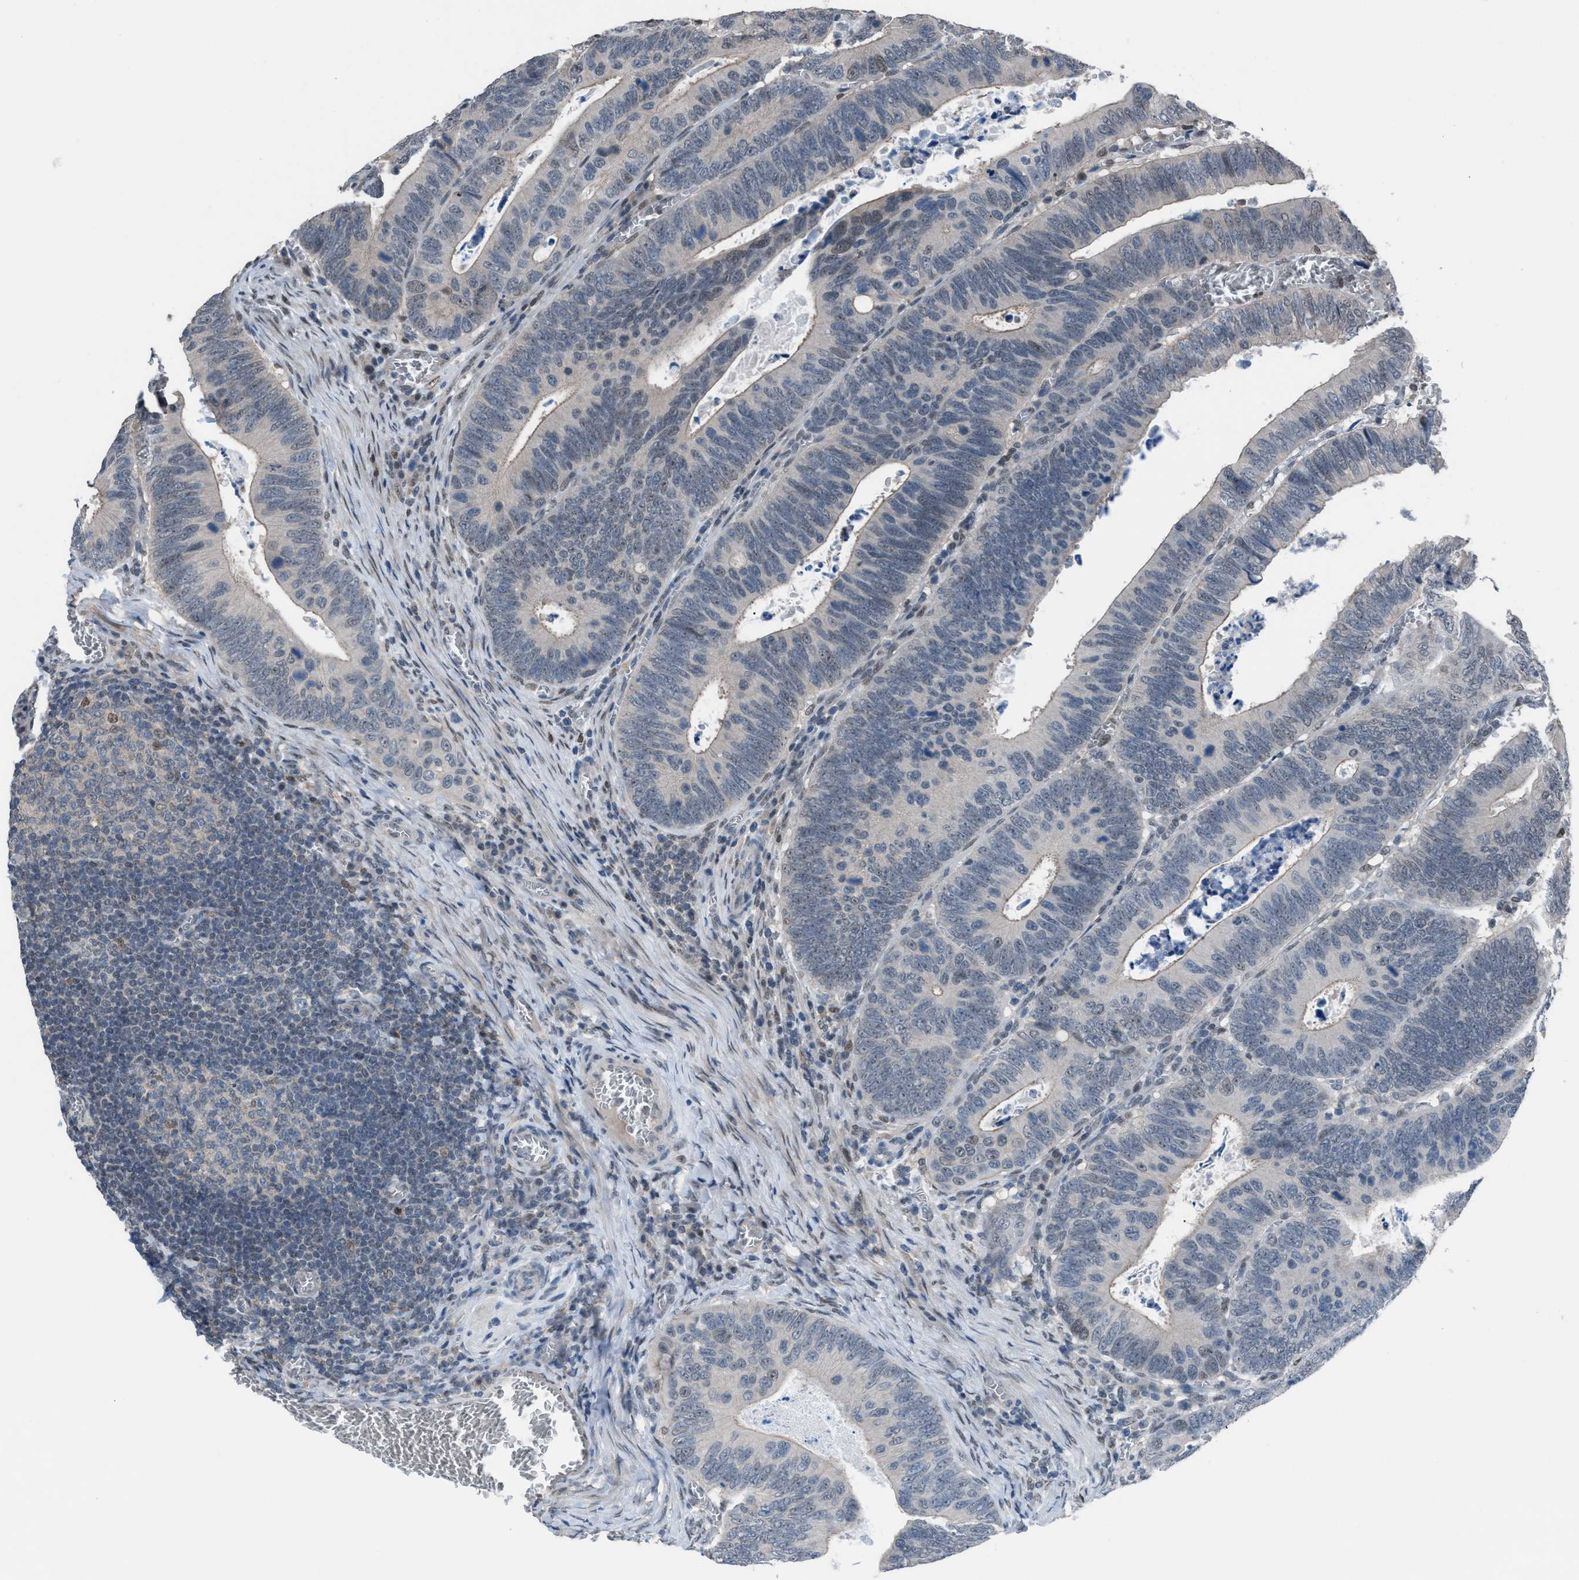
{"staining": {"intensity": "weak", "quantity": "<25%", "location": "cytoplasmic/membranous"}, "tissue": "colorectal cancer", "cell_type": "Tumor cells", "image_type": "cancer", "snomed": [{"axis": "morphology", "description": "Inflammation, NOS"}, {"axis": "morphology", "description": "Adenocarcinoma, NOS"}, {"axis": "topography", "description": "Colon"}], "caption": "Tumor cells are negative for protein expression in human adenocarcinoma (colorectal). (Stains: DAB (3,3'-diaminobenzidine) IHC with hematoxylin counter stain, Microscopy: brightfield microscopy at high magnification).", "gene": "ZNF276", "patient": {"sex": "male", "age": 72}}